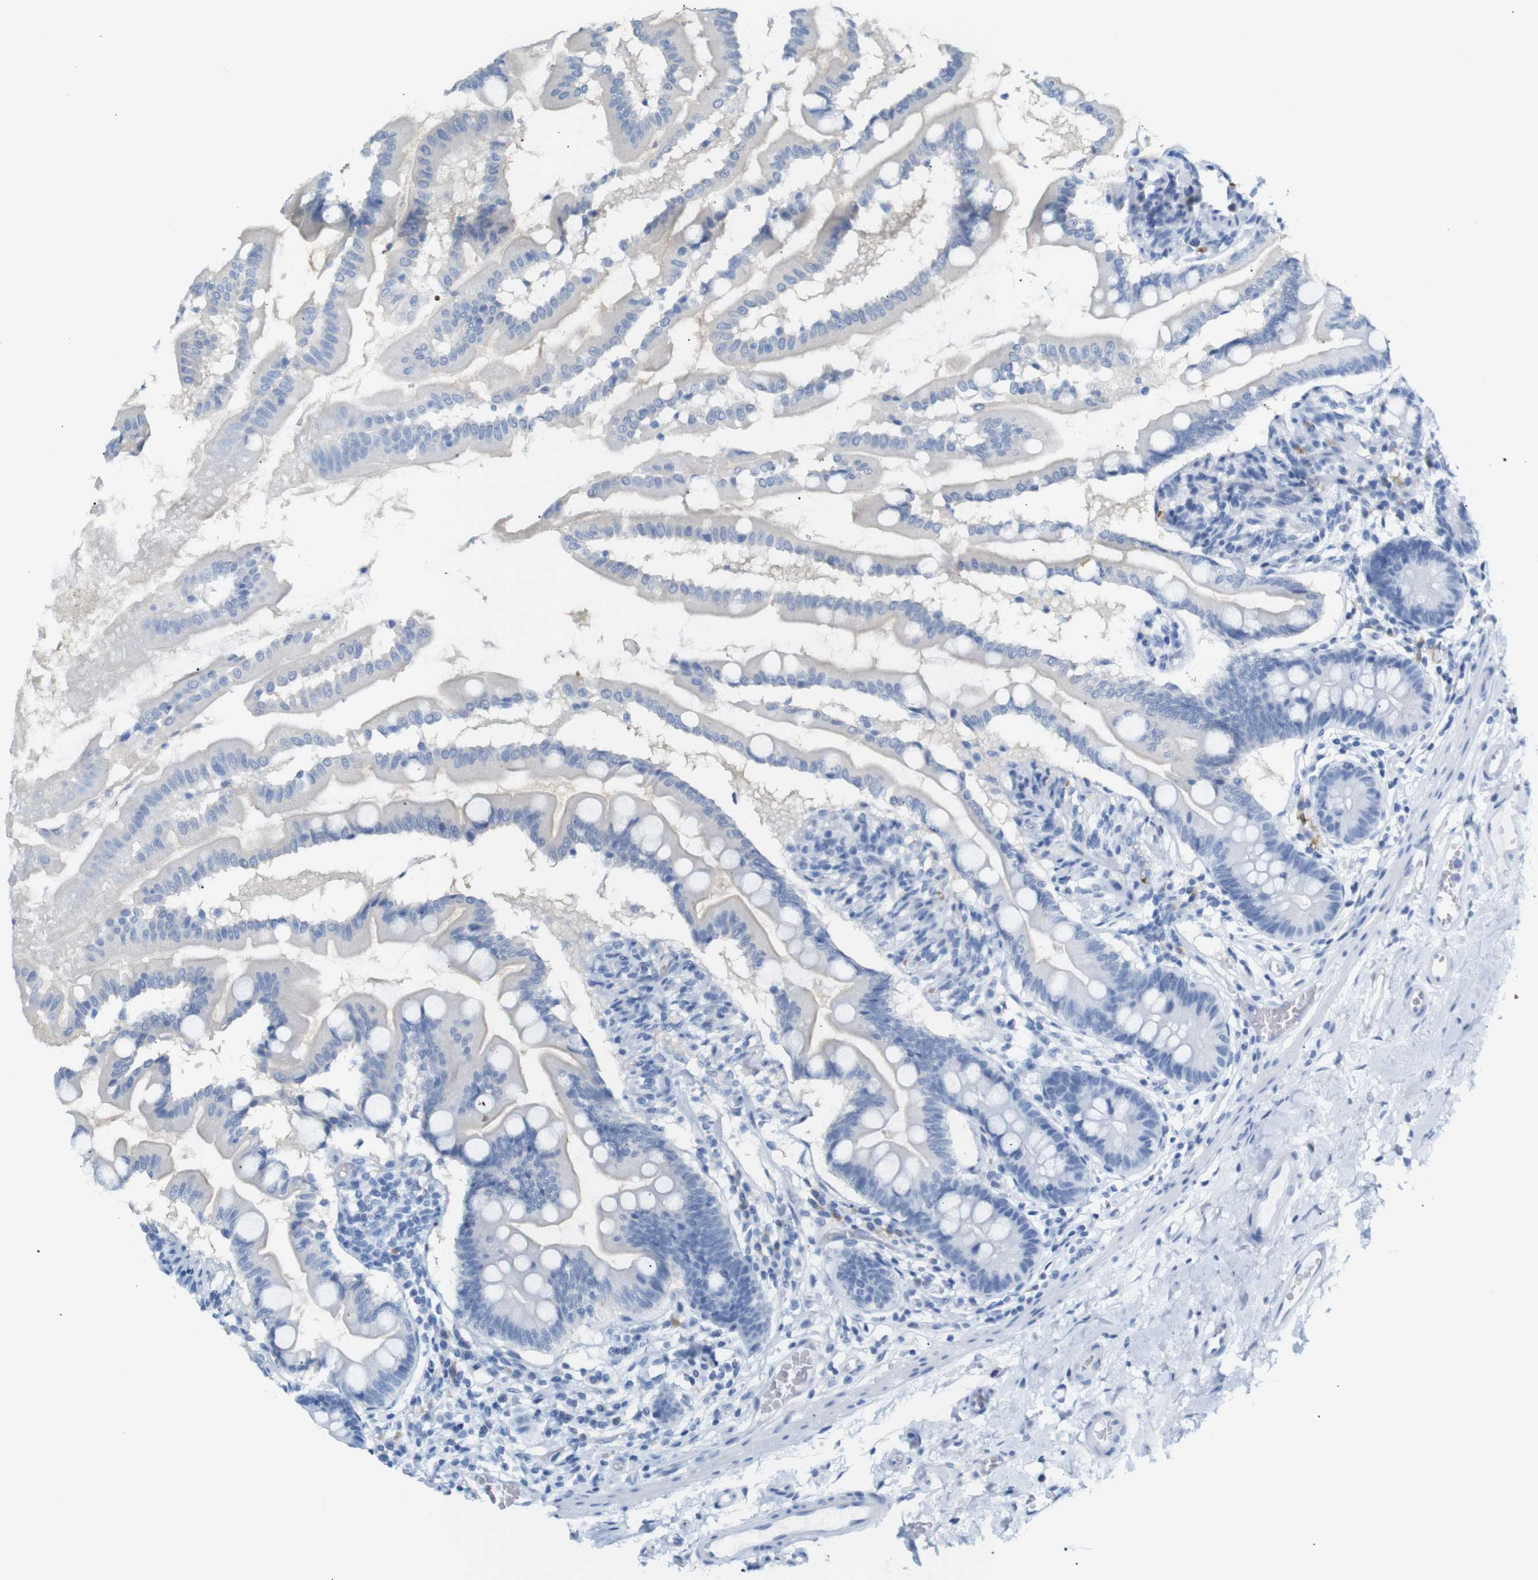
{"staining": {"intensity": "negative", "quantity": "none", "location": "none"}, "tissue": "small intestine", "cell_type": "Glandular cells", "image_type": "normal", "snomed": [{"axis": "morphology", "description": "Normal tissue, NOS"}, {"axis": "topography", "description": "Small intestine"}], "caption": "Immunohistochemical staining of normal human small intestine reveals no significant positivity in glandular cells.", "gene": "ERVMER34", "patient": {"sex": "female", "age": 56}}